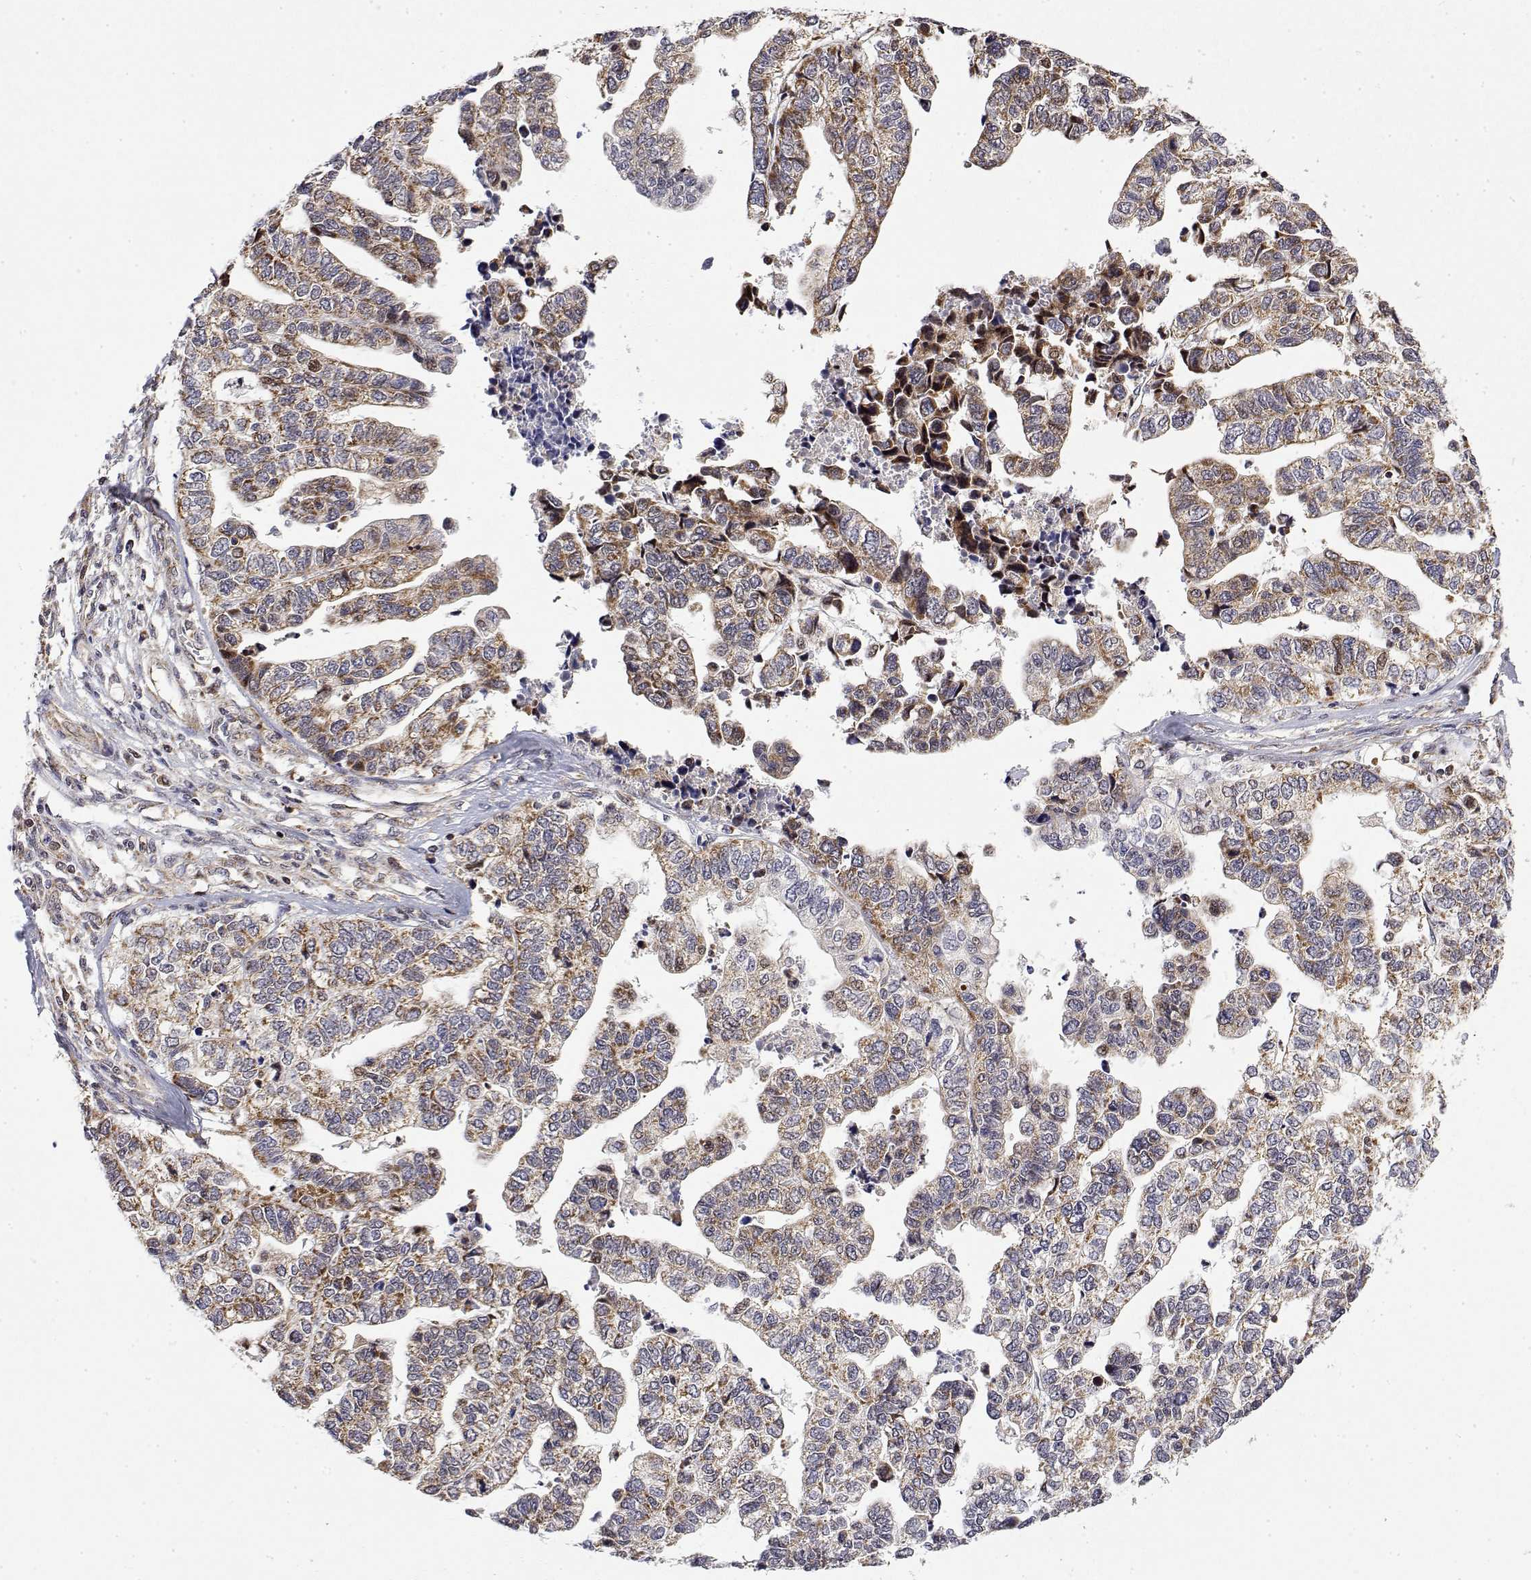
{"staining": {"intensity": "moderate", "quantity": ">75%", "location": "cytoplasmic/membranous"}, "tissue": "stomach cancer", "cell_type": "Tumor cells", "image_type": "cancer", "snomed": [{"axis": "morphology", "description": "Adenocarcinoma, NOS"}, {"axis": "topography", "description": "Stomach, upper"}], "caption": "The histopathology image shows immunohistochemical staining of stomach cancer. There is moderate cytoplasmic/membranous staining is seen in approximately >75% of tumor cells. Using DAB (3,3'-diaminobenzidine) (brown) and hematoxylin (blue) stains, captured at high magnification using brightfield microscopy.", "gene": "GADD45GIP1", "patient": {"sex": "female", "age": 67}}